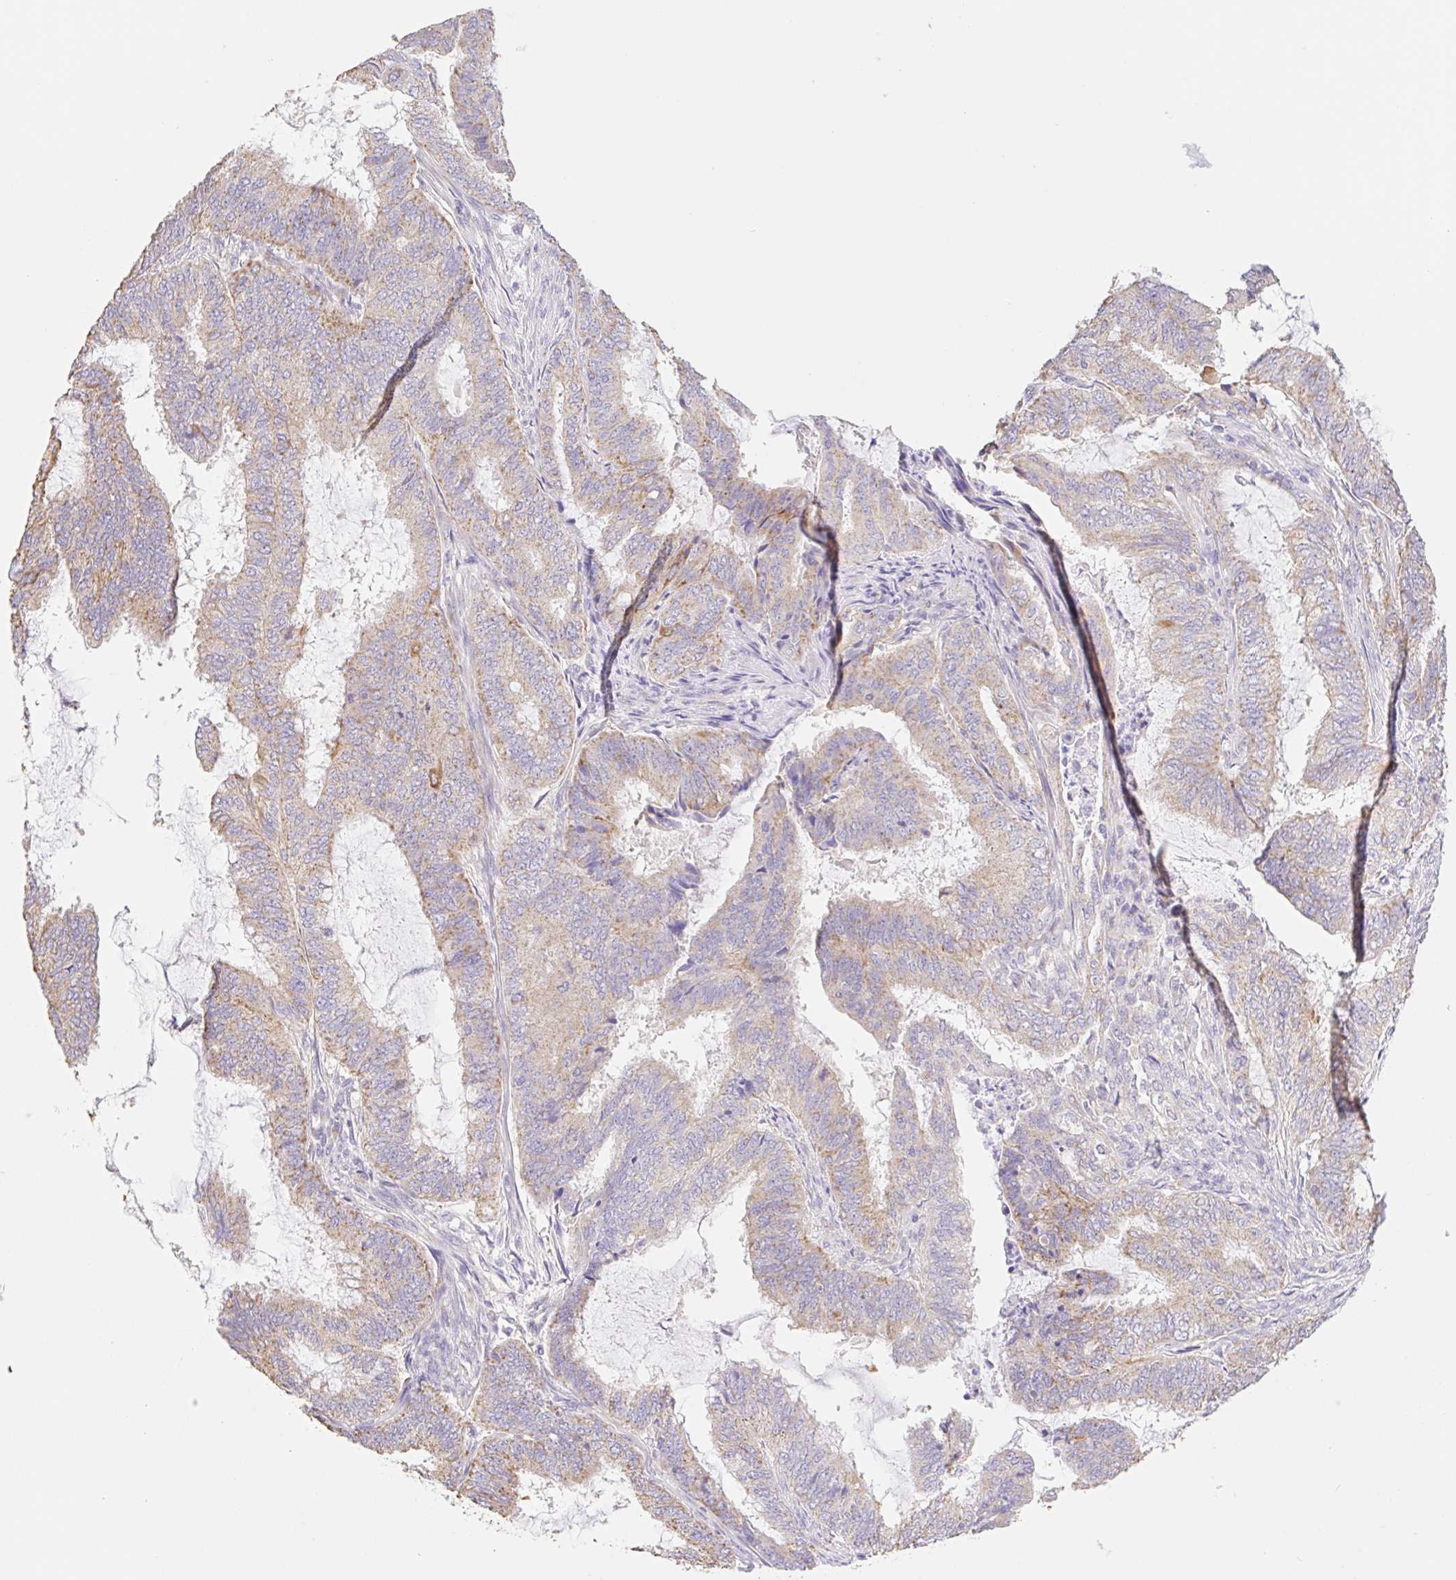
{"staining": {"intensity": "weak", "quantity": ">75%", "location": "cytoplasmic/membranous"}, "tissue": "endometrial cancer", "cell_type": "Tumor cells", "image_type": "cancer", "snomed": [{"axis": "morphology", "description": "Adenocarcinoma, NOS"}, {"axis": "topography", "description": "Endometrium"}], "caption": "Endometrial cancer stained for a protein shows weak cytoplasmic/membranous positivity in tumor cells.", "gene": "COPZ2", "patient": {"sex": "female", "age": 51}}